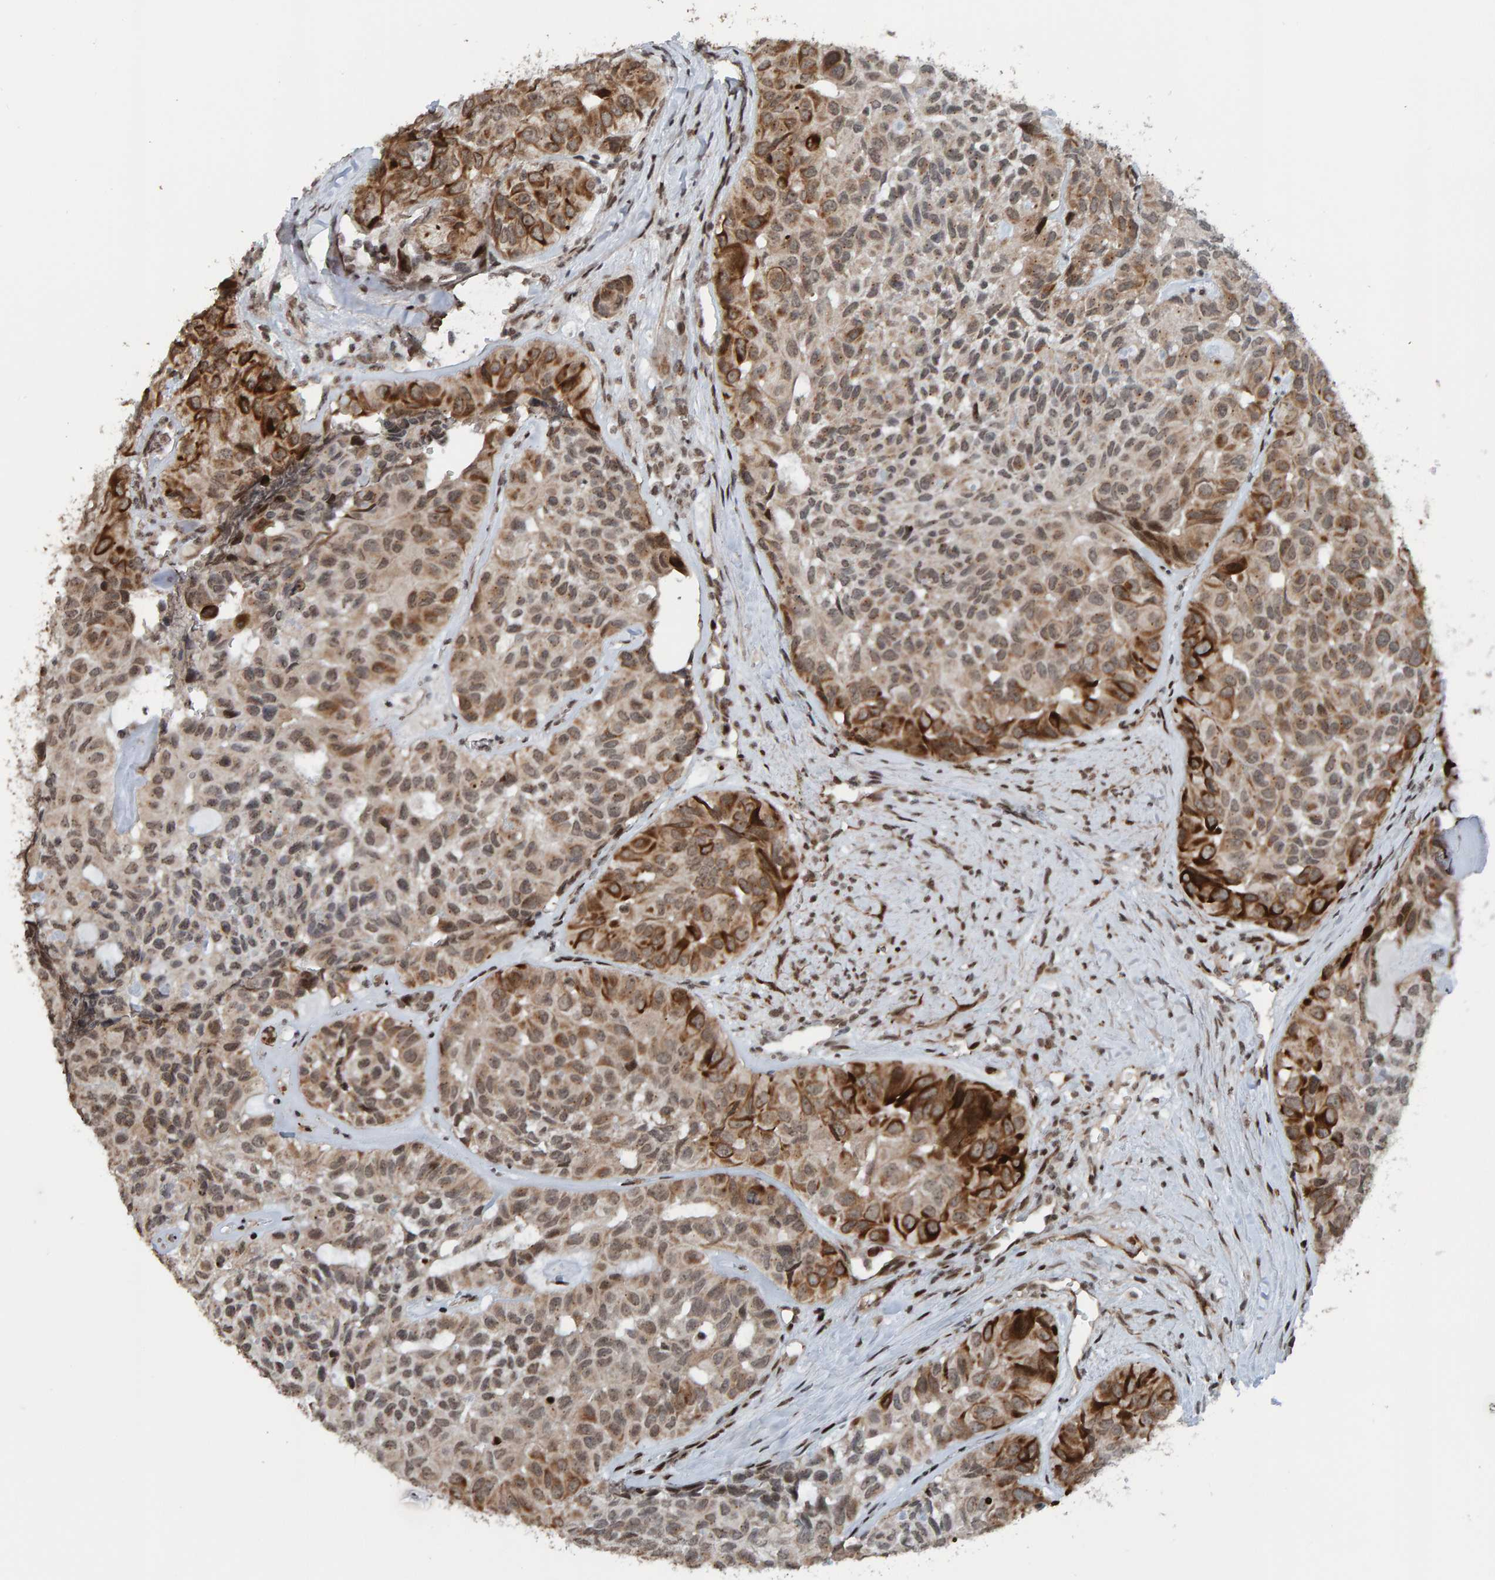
{"staining": {"intensity": "moderate", "quantity": ">75%", "location": "cytoplasmic/membranous"}, "tissue": "head and neck cancer", "cell_type": "Tumor cells", "image_type": "cancer", "snomed": [{"axis": "morphology", "description": "Adenocarcinoma, NOS"}, {"axis": "topography", "description": "Salivary gland, NOS"}, {"axis": "topography", "description": "Head-Neck"}], "caption": "Adenocarcinoma (head and neck) tissue reveals moderate cytoplasmic/membranous positivity in approximately >75% of tumor cells, visualized by immunohistochemistry.", "gene": "ZNF366", "patient": {"sex": "female", "age": 76}}